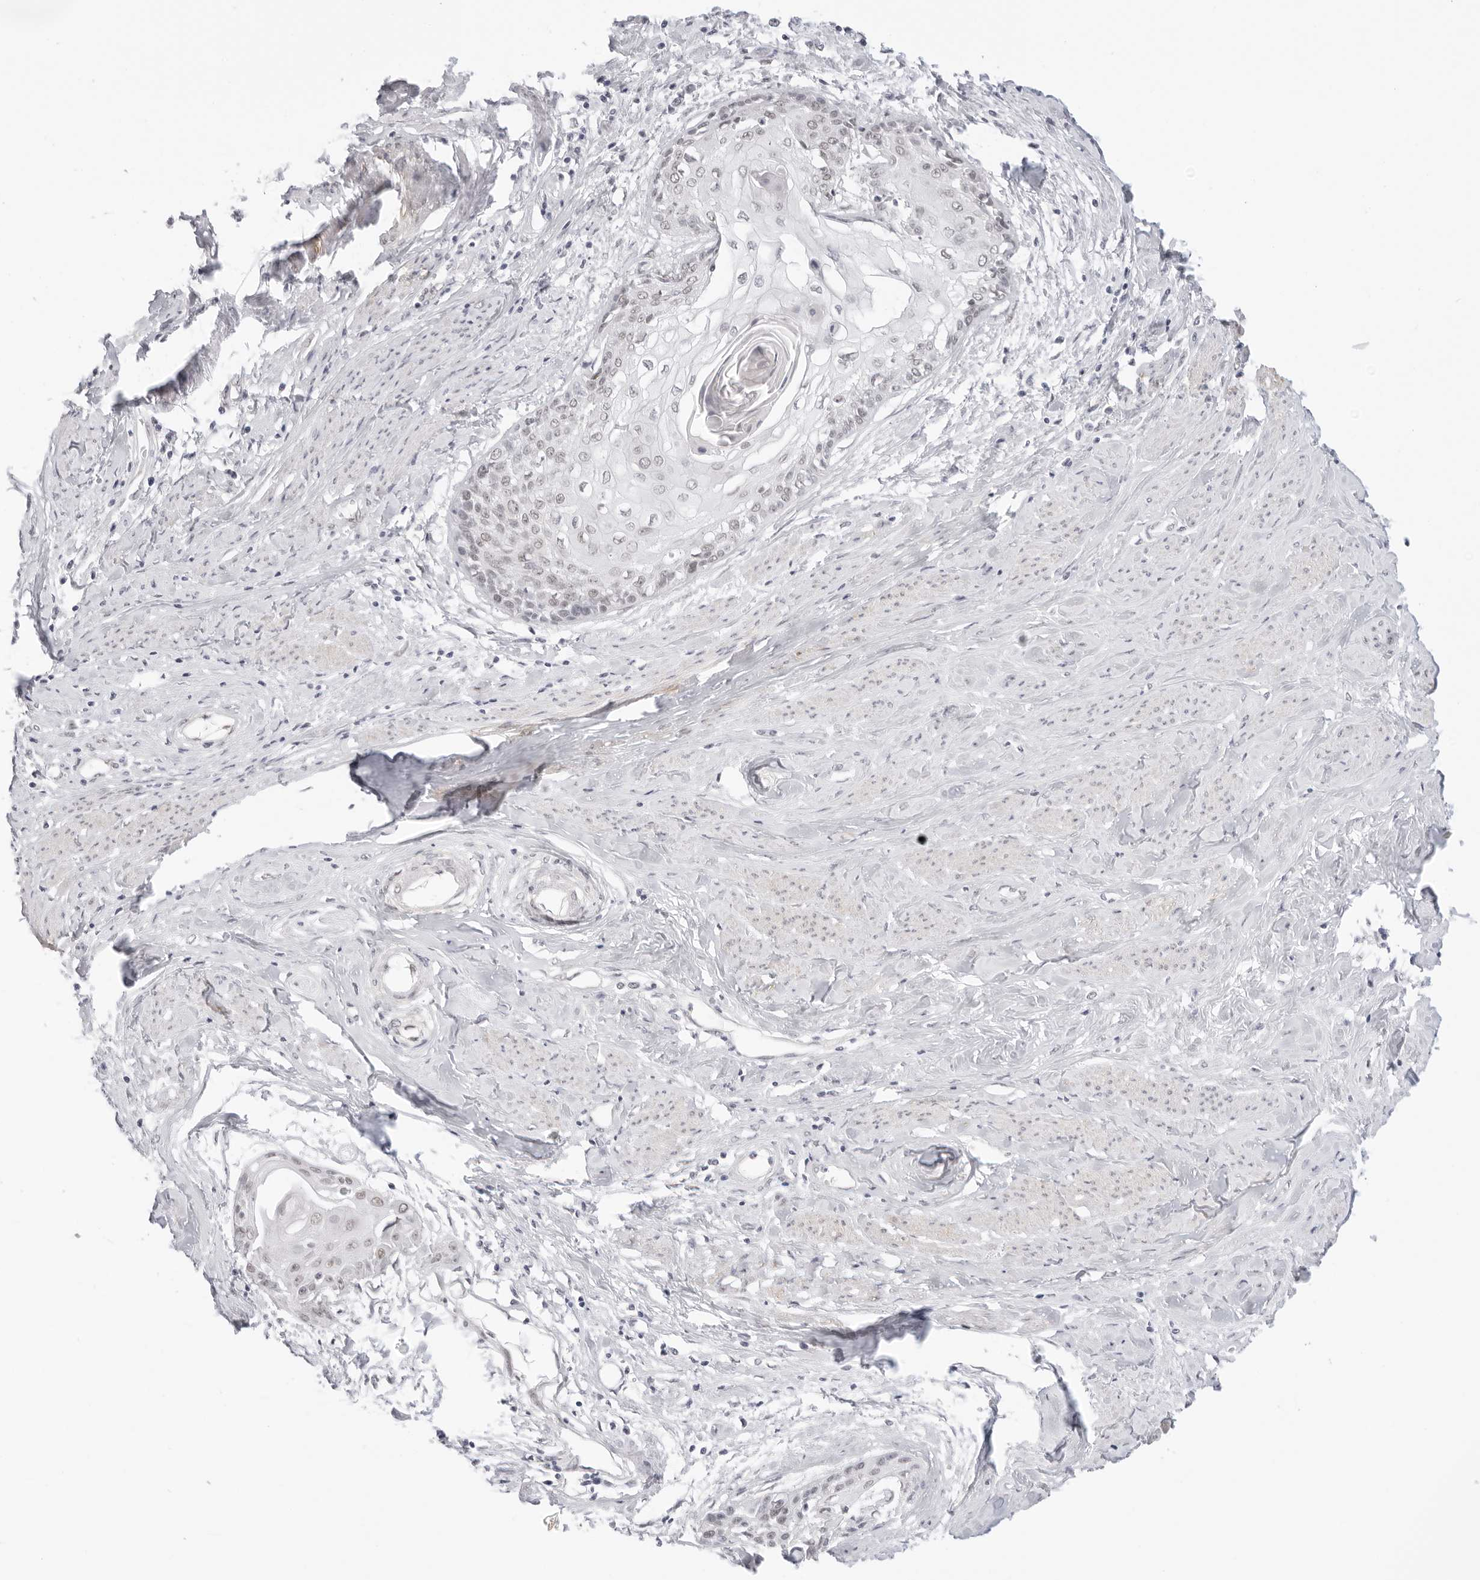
{"staining": {"intensity": "negative", "quantity": "none", "location": "none"}, "tissue": "cervical cancer", "cell_type": "Tumor cells", "image_type": "cancer", "snomed": [{"axis": "morphology", "description": "Squamous cell carcinoma, NOS"}, {"axis": "topography", "description": "Cervix"}], "caption": "IHC histopathology image of neoplastic tissue: cervical squamous cell carcinoma stained with DAB (3,3'-diaminobenzidine) reveals no significant protein staining in tumor cells.", "gene": "TCIM", "patient": {"sex": "female", "age": 57}}